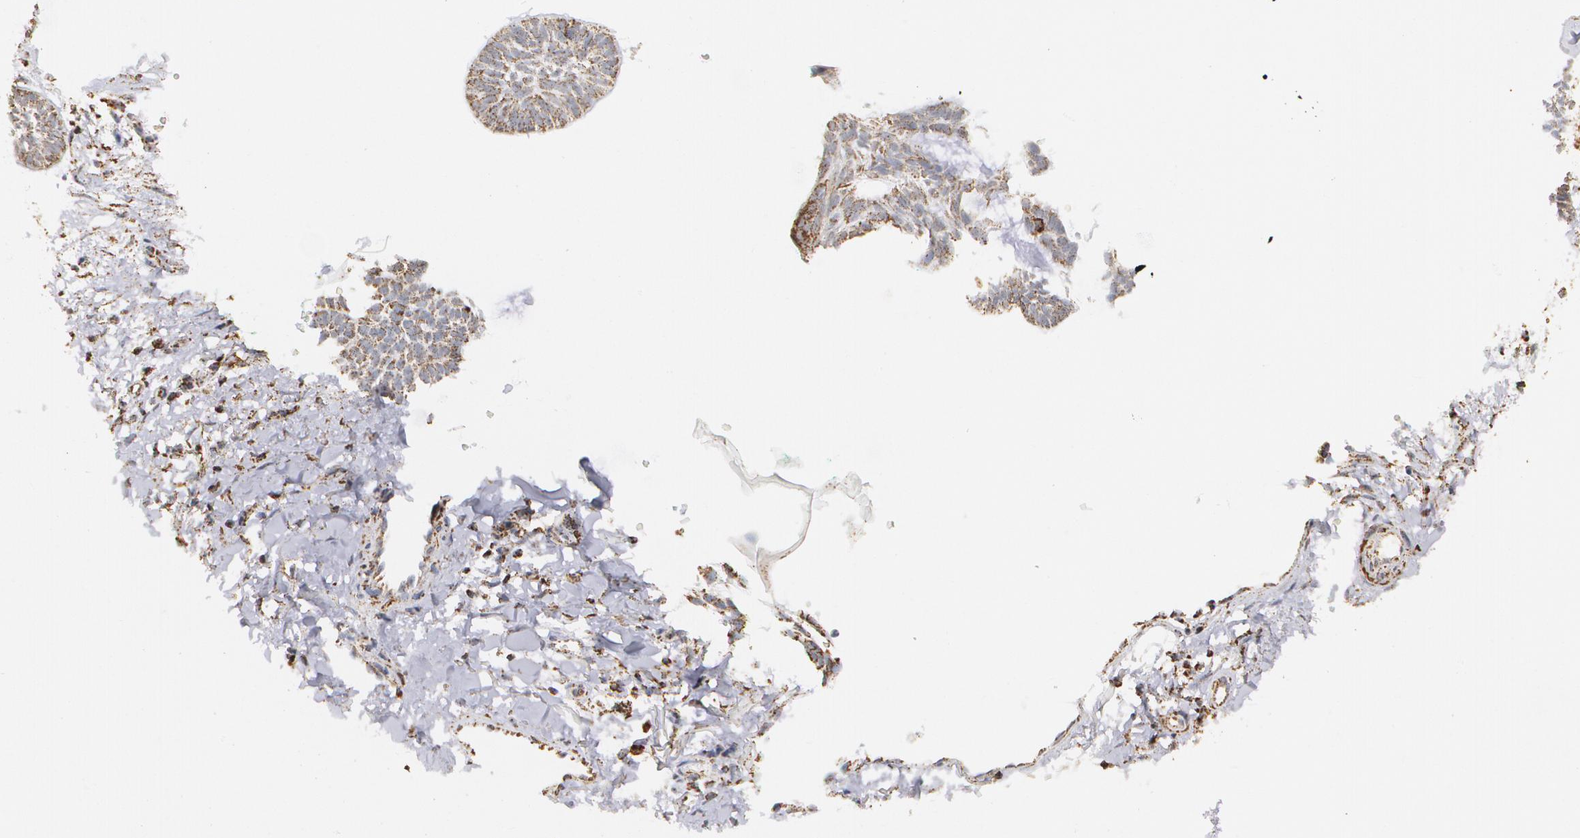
{"staining": {"intensity": "weak", "quantity": "<25%", "location": "cytoplasmic/membranous"}, "tissue": "skin cancer", "cell_type": "Tumor cells", "image_type": "cancer", "snomed": [{"axis": "morphology", "description": "Basal cell carcinoma"}, {"axis": "topography", "description": "Skin"}], "caption": "There is no significant expression in tumor cells of basal cell carcinoma (skin).", "gene": "HSPD1", "patient": {"sex": "male", "age": 75}}